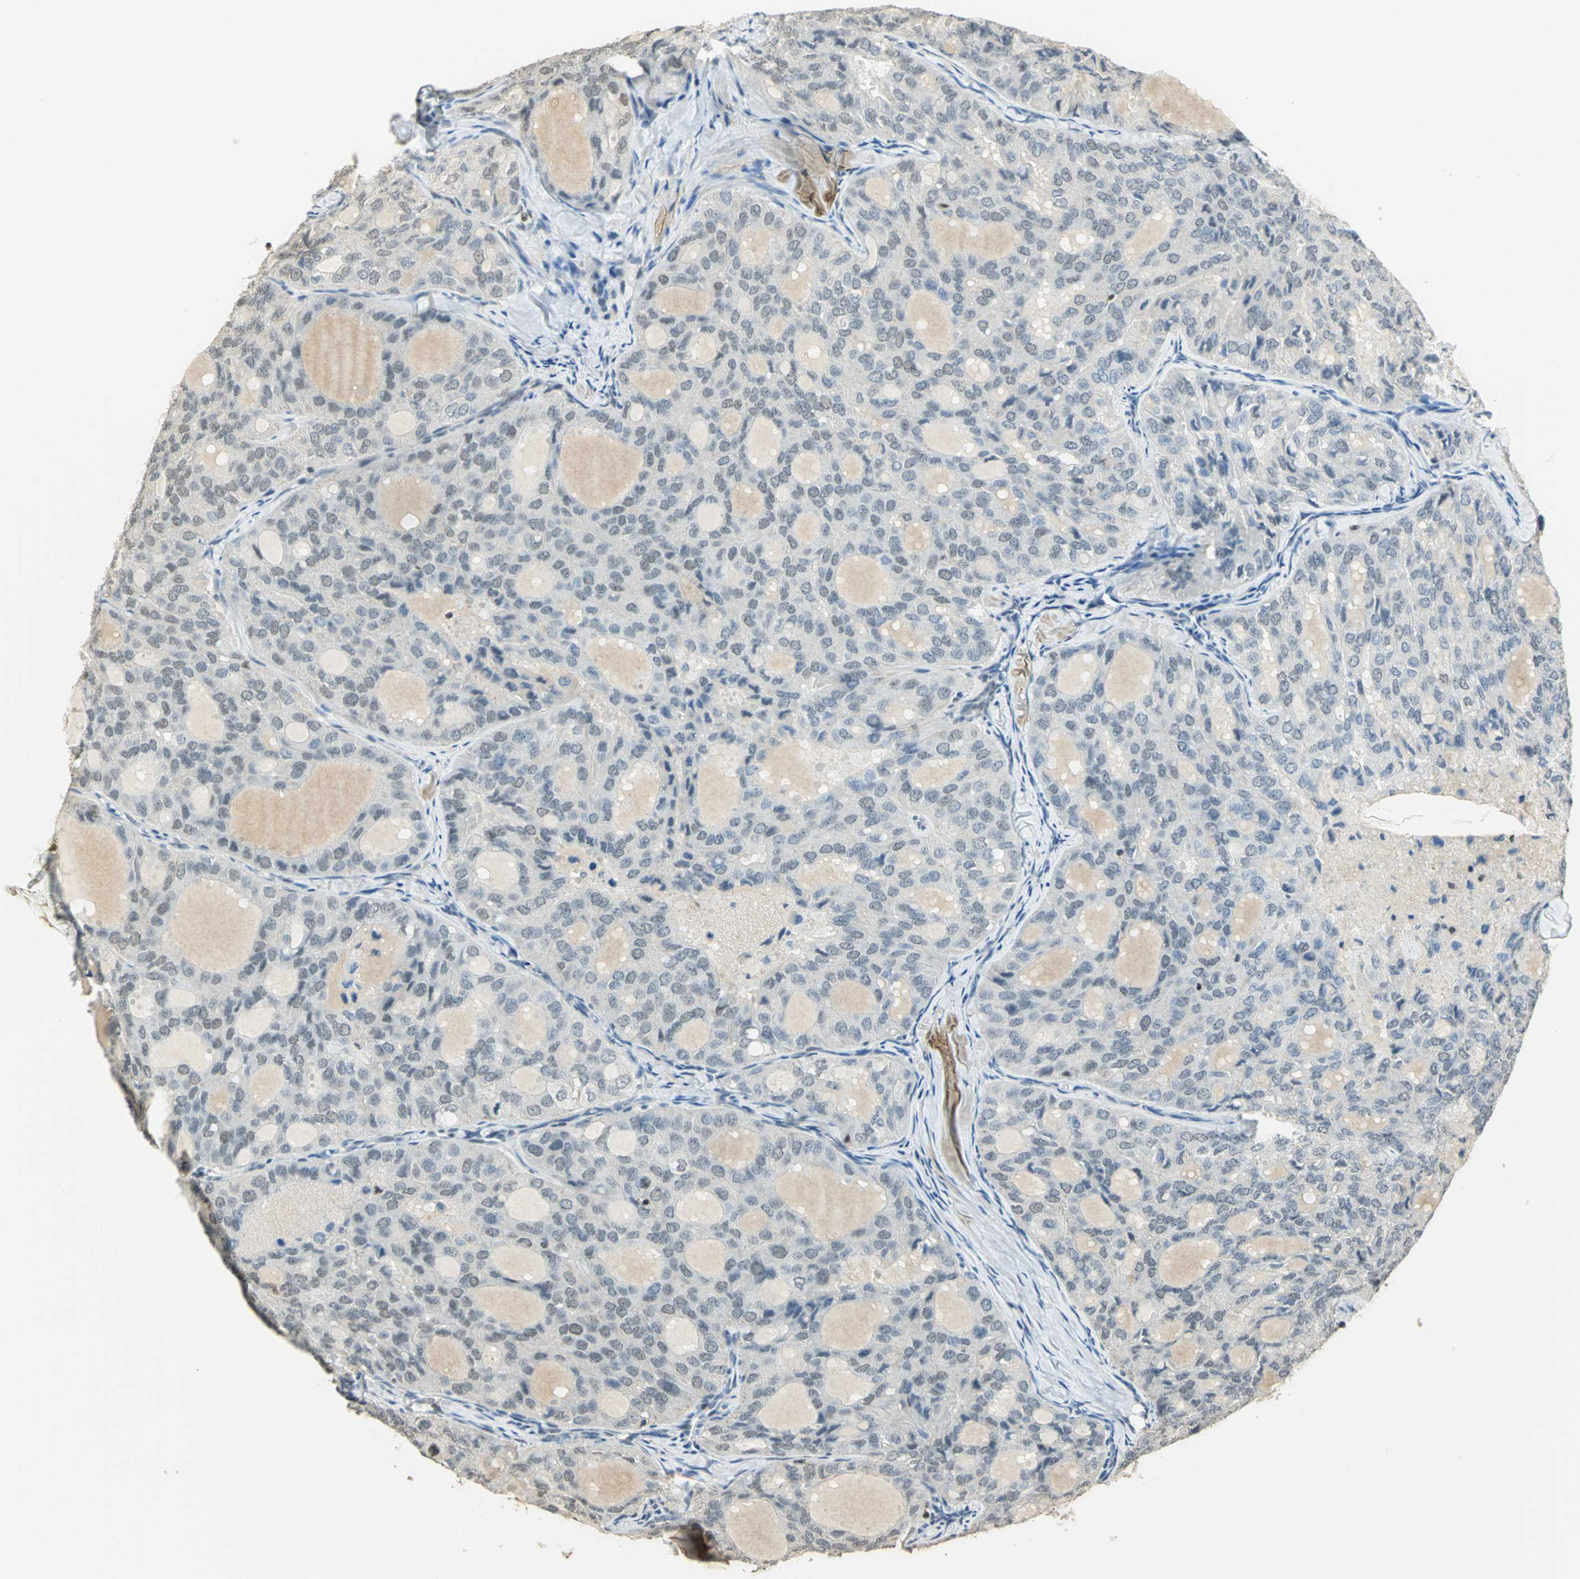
{"staining": {"intensity": "negative", "quantity": "none", "location": "none"}, "tissue": "thyroid cancer", "cell_type": "Tumor cells", "image_type": "cancer", "snomed": [{"axis": "morphology", "description": "Follicular adenoma carcinoma, NOS"}, {"axis": "topography", "description": "Thyroid gland"}], "caption": "This is an IHC photomicrograph of follicular adenoma carcinoma (thyroid). There is no staining in tumor cells.", "gene": "ELF1", "patient": {"sex": "male", "age": 75}}